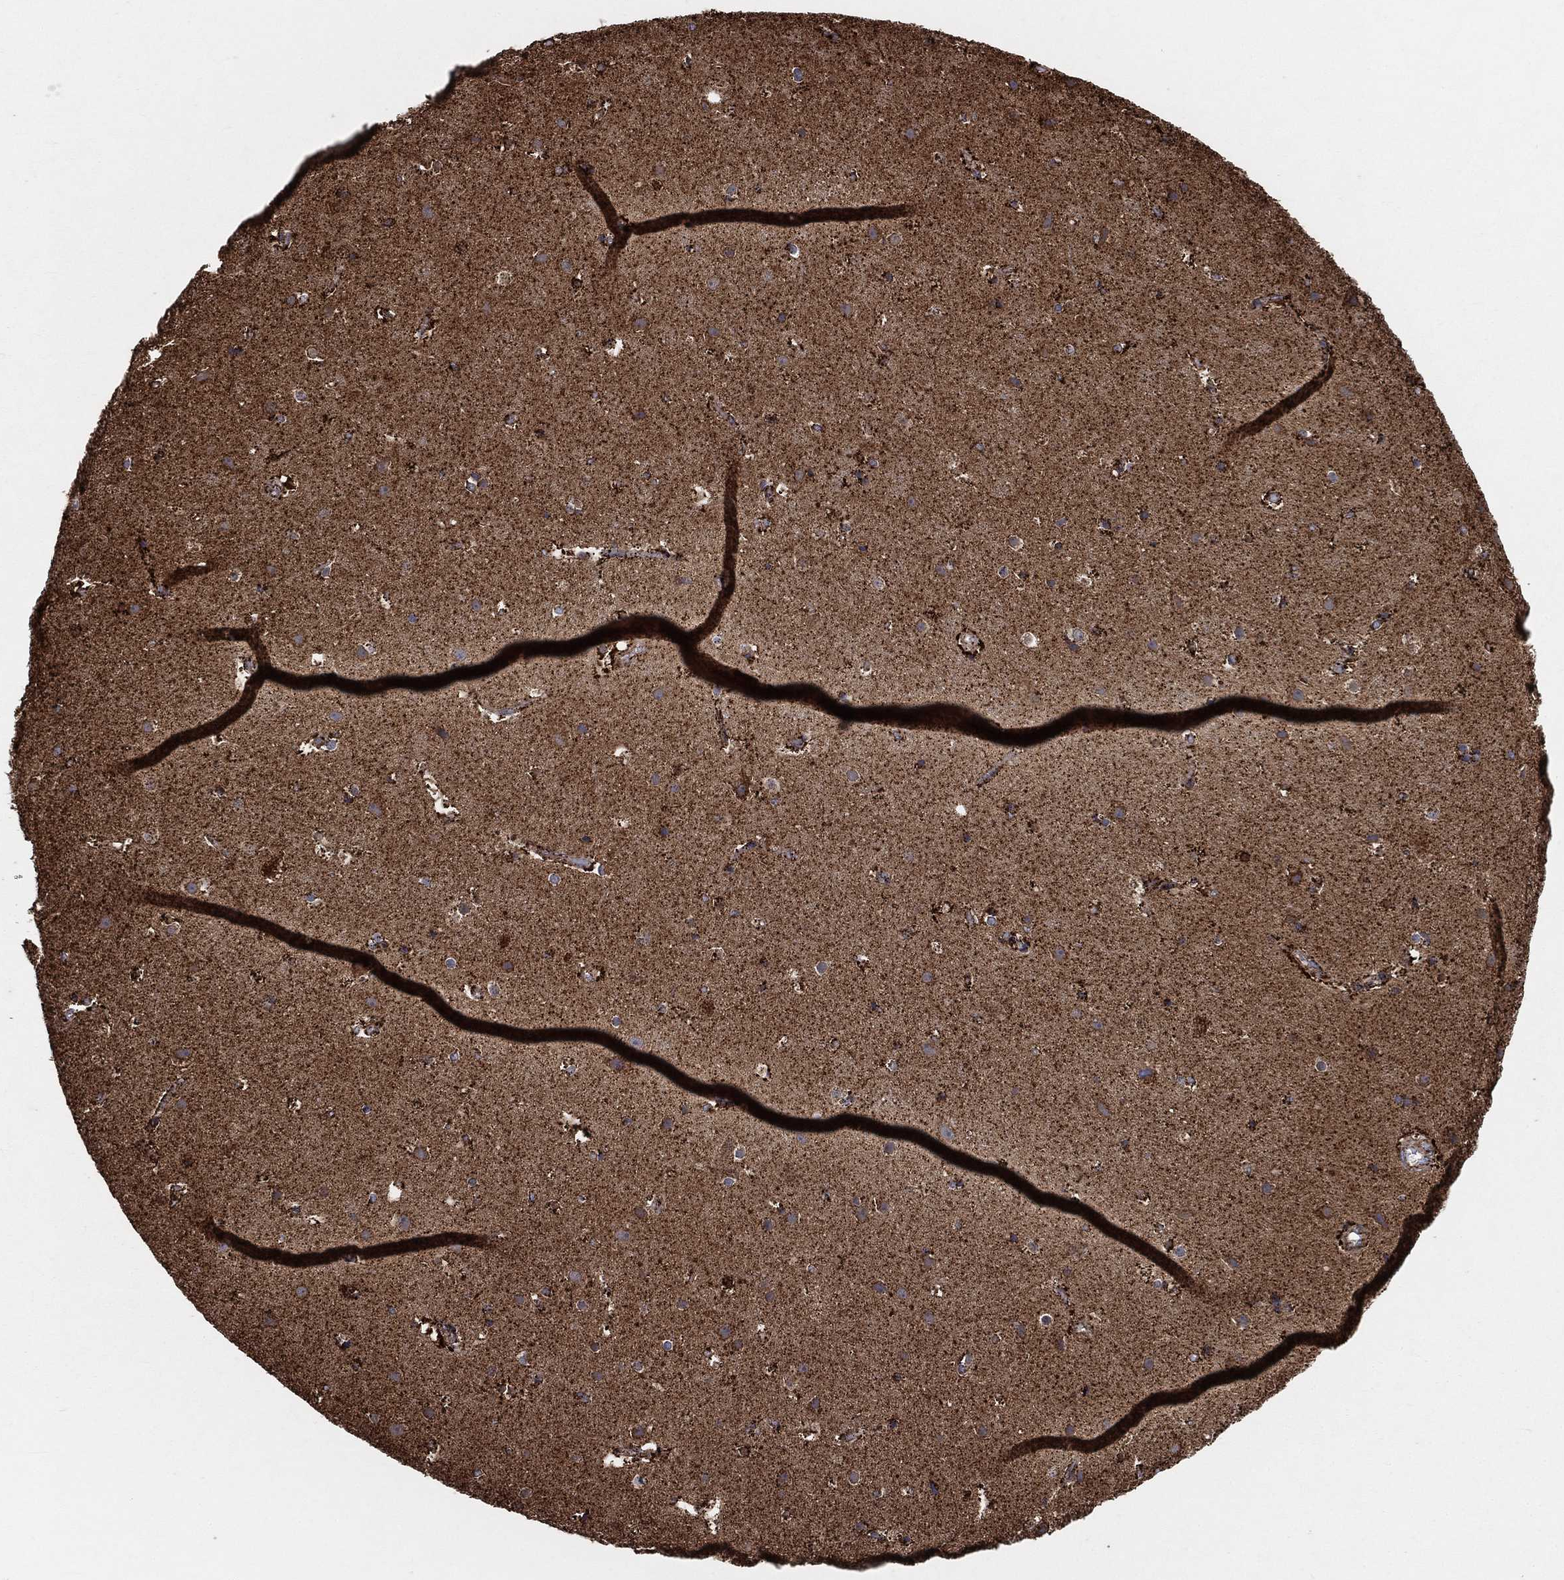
{"staining": {"intensity": "strong", "quantity": ">75%", "location": "cytoplasmic/membranous"}, "tissue": "cerebral cortex", "cell_type": "Endothelial cells", "image_type": "normal", "snomed": [{"axis": "morphology", "description": "Normal tissue, NOS"}, {"axis": "topography", "description": "Cerebral cortex"}], "caption": "Protein expression analysis of unremarkable human cerebral cortex reveals strong cytoplasmic/membranous positivity in approximately >75% of endothelial cells.", "gene": "SLC38A7", "patient": {"sex": "female", "age": 52}}